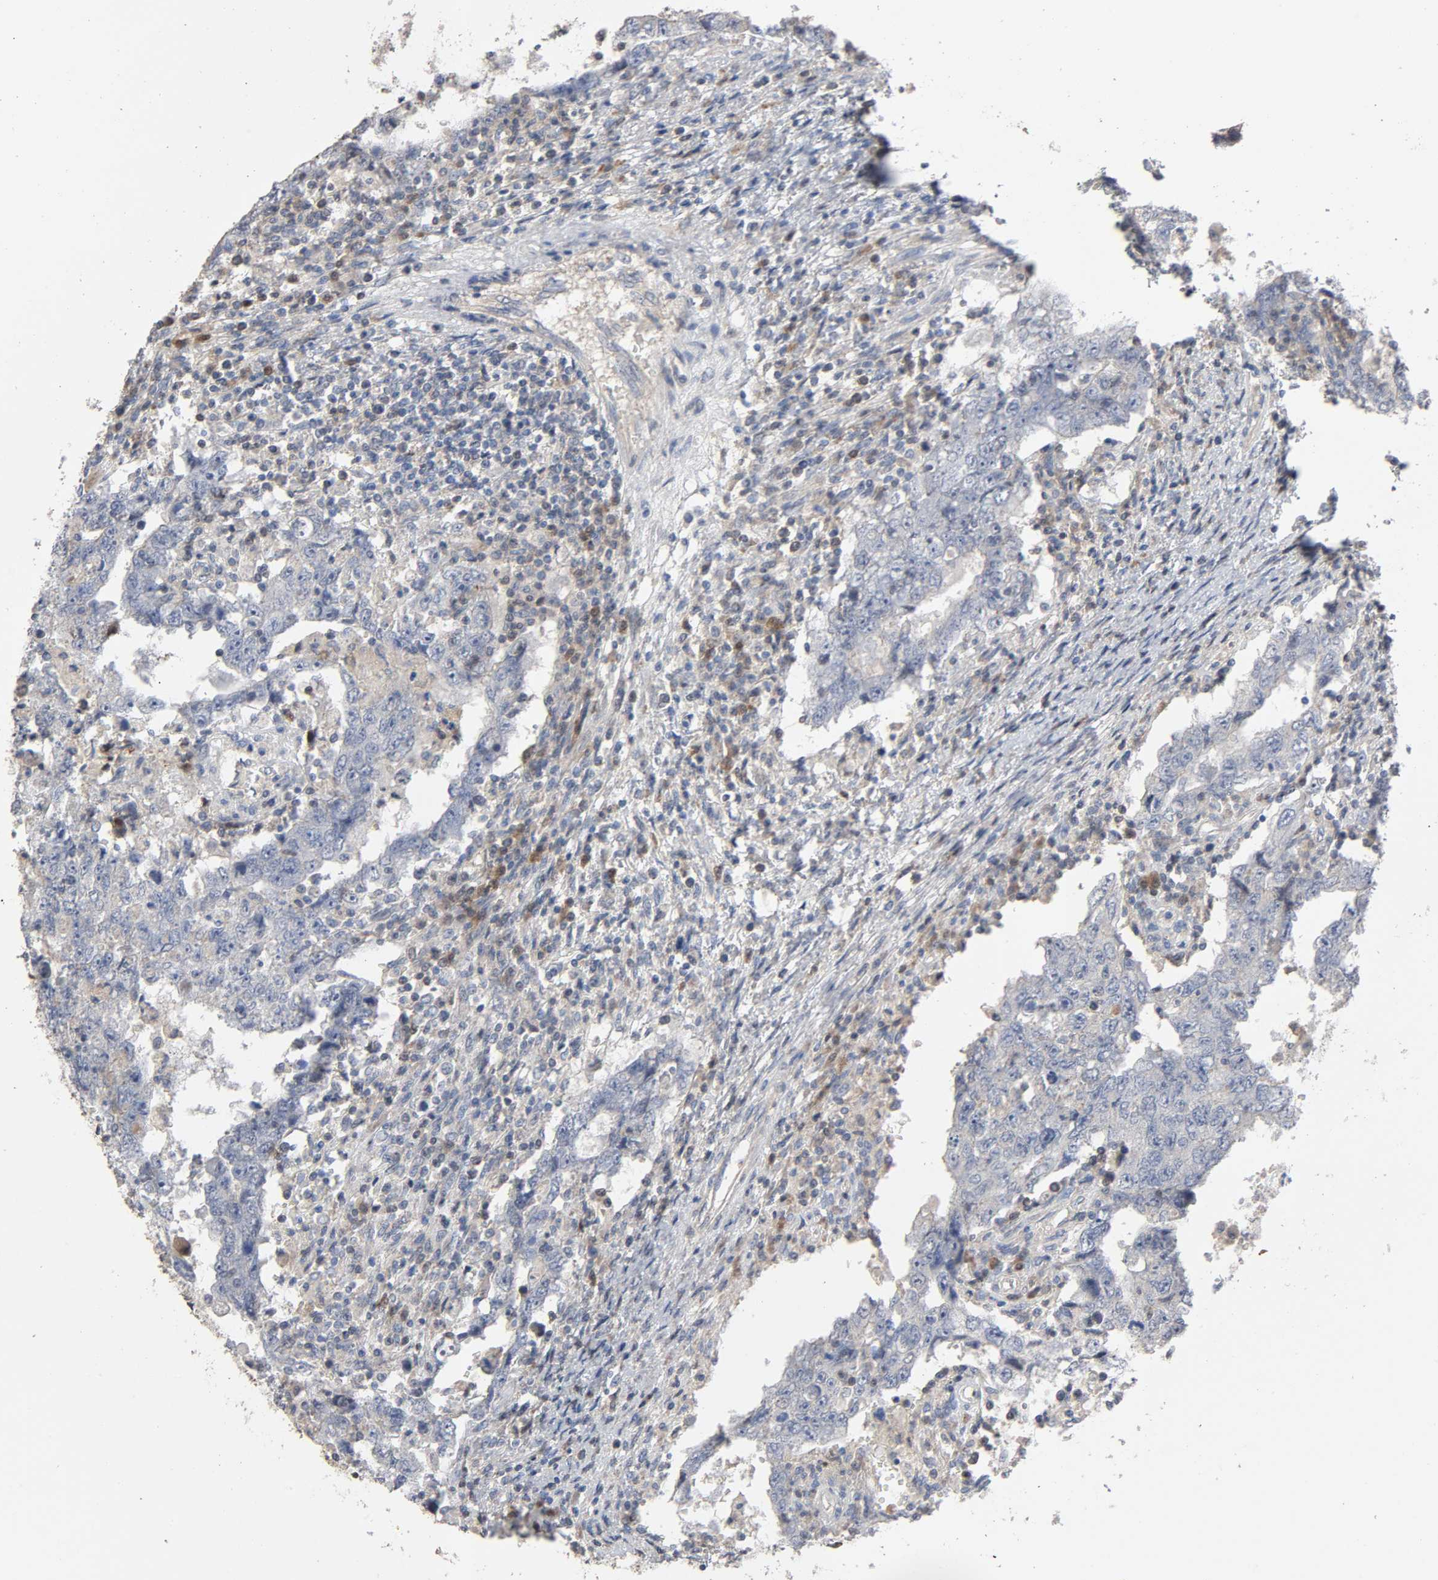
{"staining": {"intensity": "weak", "quantity": "25%-75%", "location": "cytoplasmic/membranous"}, "tissue": "testis cancer", "cell_type": "Tumor cells", "image_type": "cancer", "snomed": [{"axis": "morphology", "description": "Carcinoma, Embryonal, NOS"}, {"axis": "topography", "description": "Testis"}], "caption": "Protein expression analysis of testis cancer displays weak cytoplasmic/membranous expression in approximately 25%-75% of tumor cells. The staining was performed using DAB to visualize the protein expression in brown, while the nuclei were stained in blue with hematoxylin (Magnification: 20x).", "gene": "CDK6", "patient": {"sex": "male", "age": 26}}